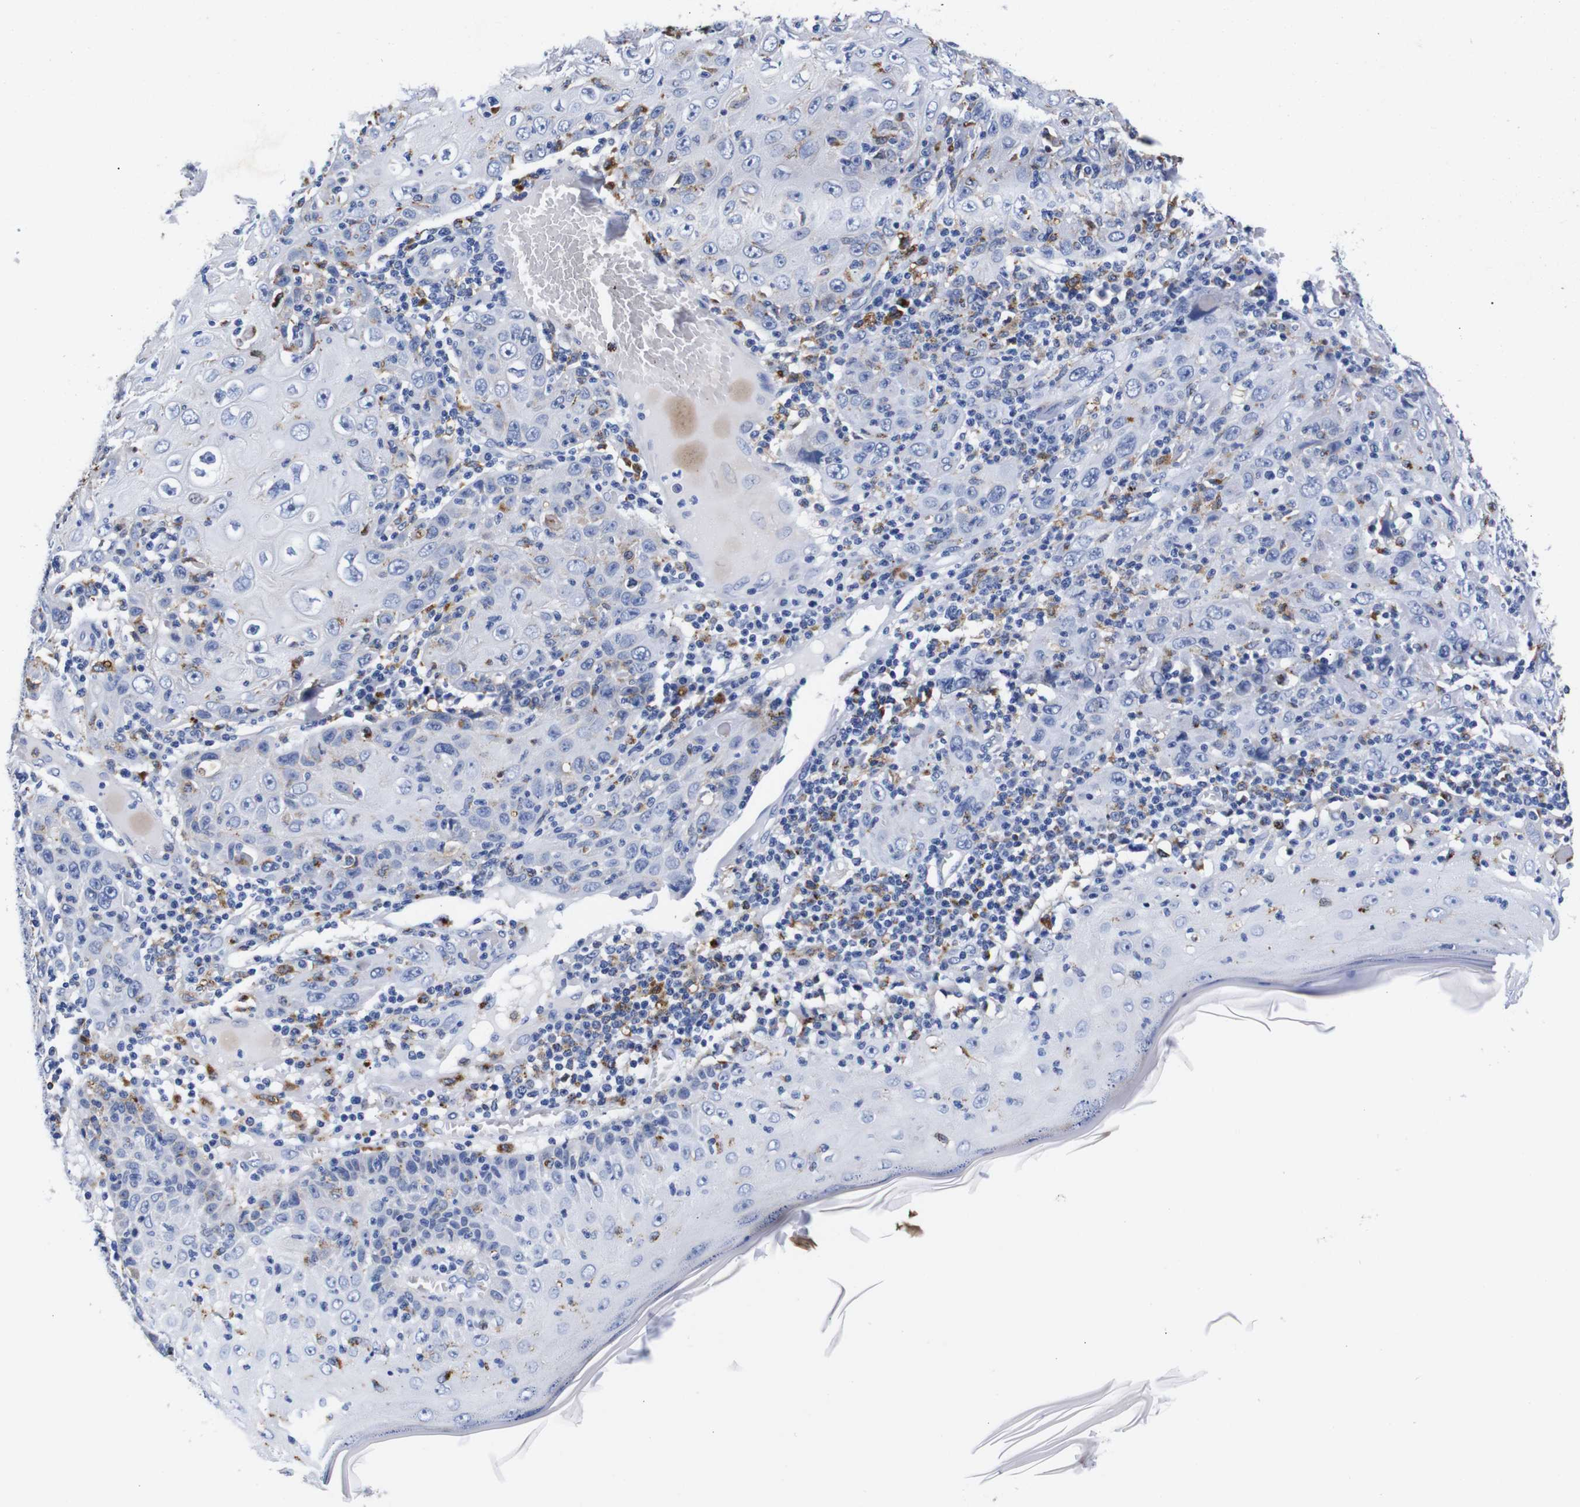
{"staining": {"intensity": "negative", "quantity": "none", "location": "none"}, "tissue": "skin cancer", "cell_type": "Tumor cells", "image_type": "cancer", "snomed": [{"axis": "morphology", "description": "Squamous cell carcinoma, NOS"}, {"axis": "topography", "description": "Skin"}], "caption": "Immunohistochemical staining of human skin cancer reveals no significant expression in tumor cells.", "gene": "HLA-DMB", "patient": {"sex": "female", "age": 88}}